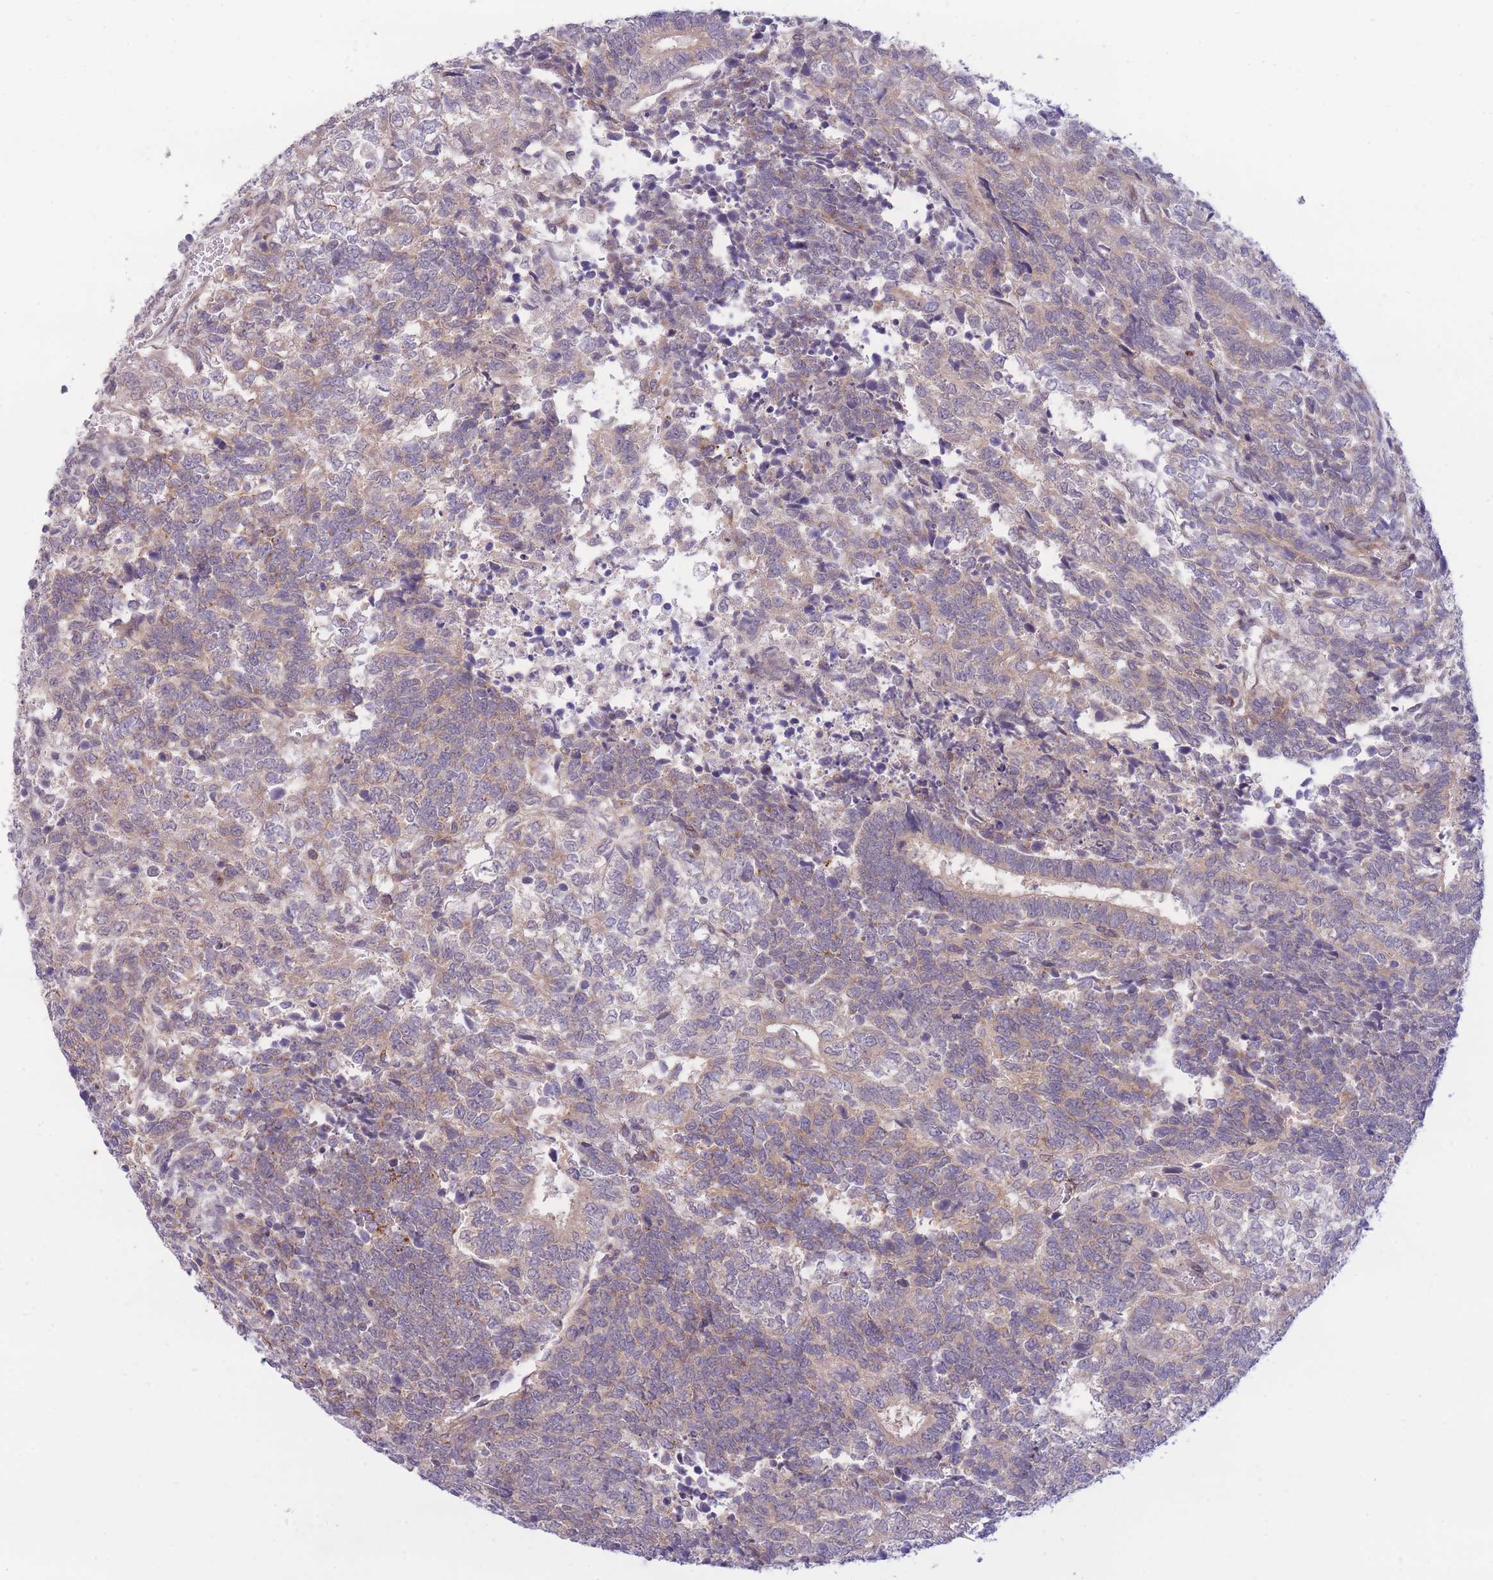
{"staining": {"intensity": "weak", "quantity": "25%-75%", "location": "cytoplasmic/membranous"}, "tissue": "testis cancer", "cell_type": "Tumor cells", "image_type": "cancer", "snomed": [{"axis": "morphology", "description": "Carcinoma, Embryonal, NOS"}, {"axis": "topography", "description": "Testis"}], "caption": "Tumor cells show low levels of weak cytoplasmic/membranous expression in about 25%-75% of cells in human testis embryonal carcinoma.", "gene": "CDC25B", "patient": {"sex": "male", "age": 23}}